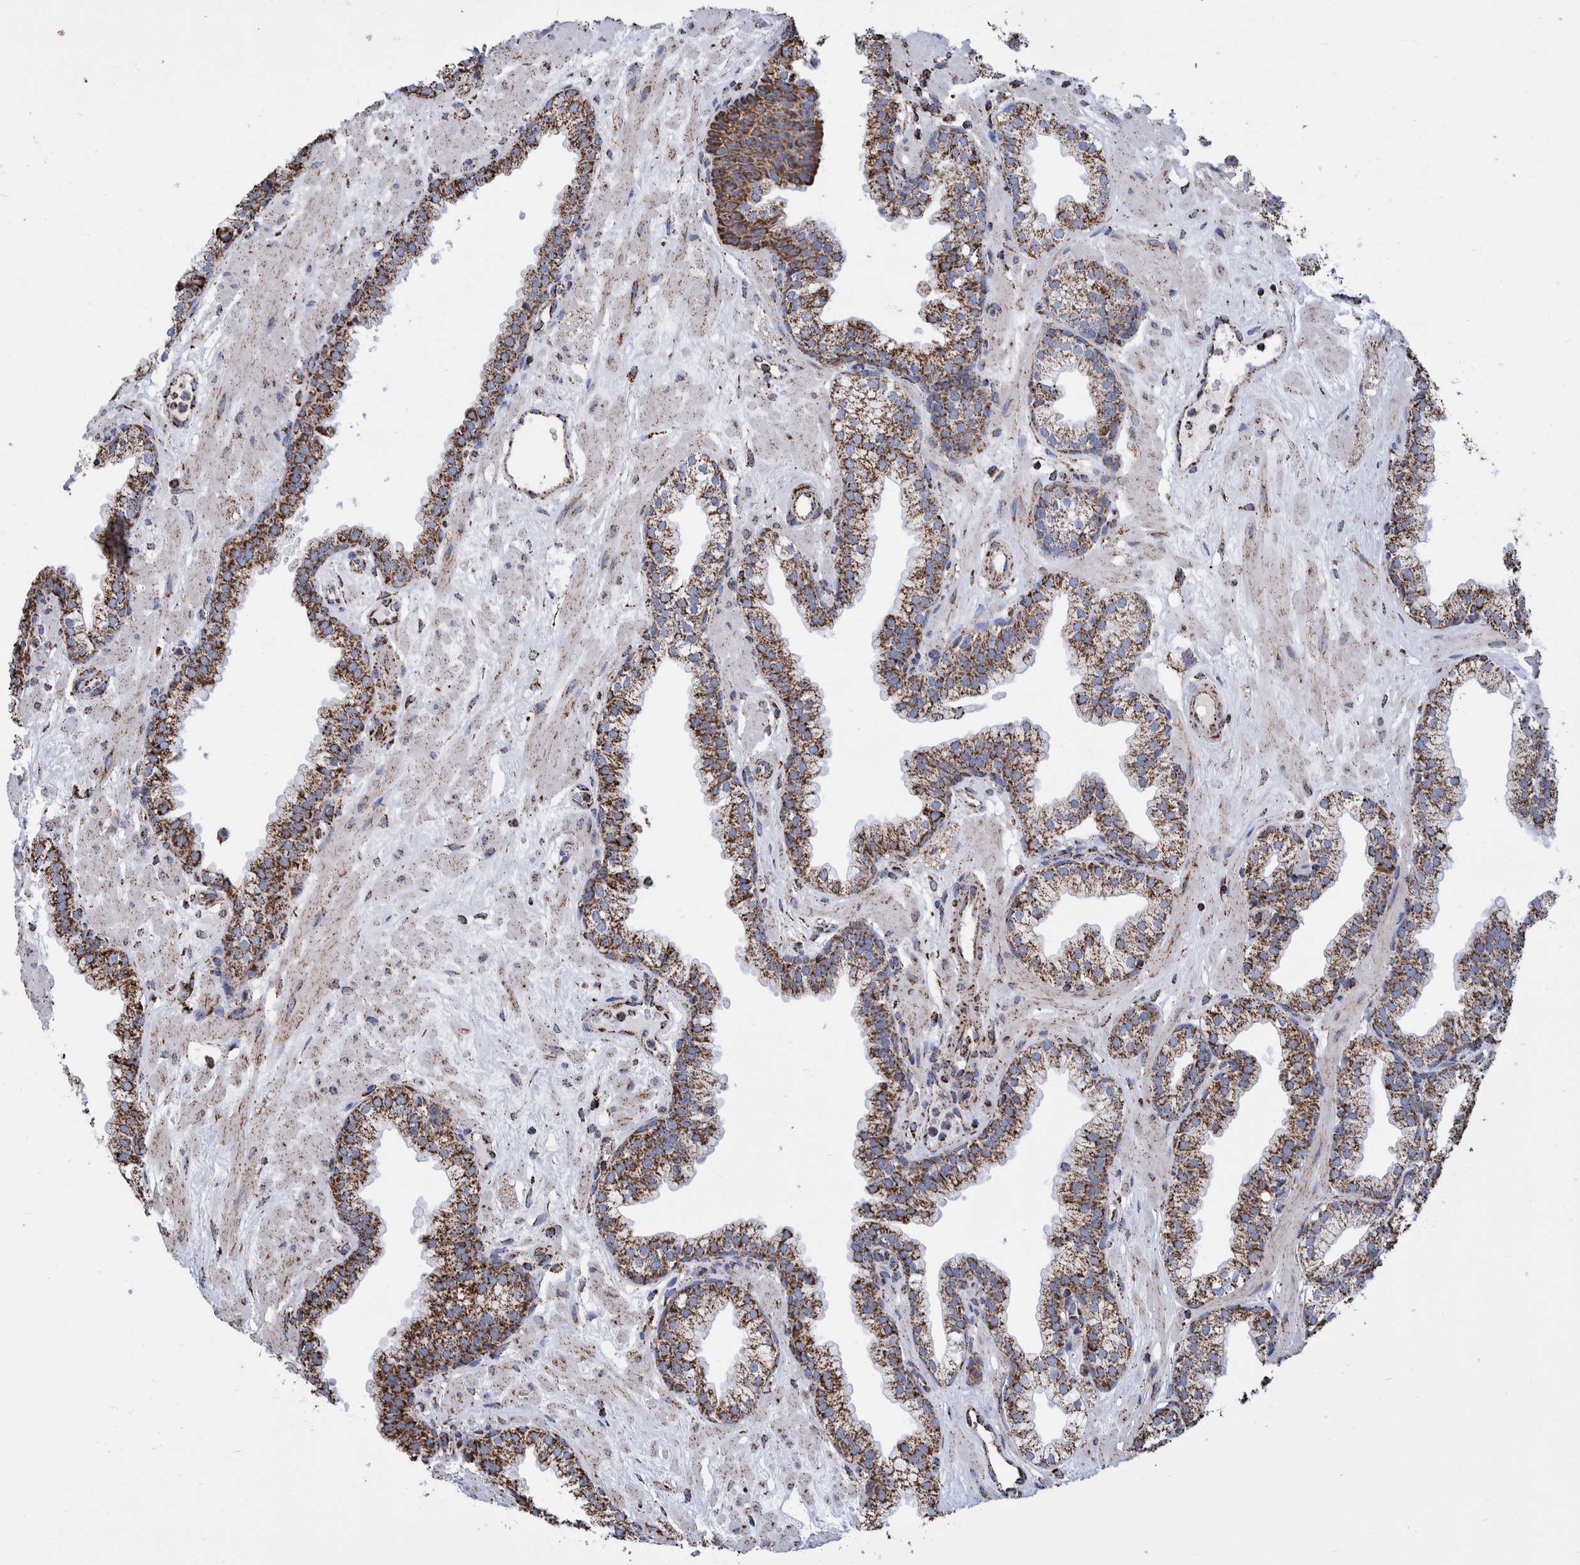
{"staining": {"intensity": "strong", "quantity": ">75%", "location": "cytoplasmic/membranous"}, "tissue": "prostate", "cell_type": "Glandular cells", "image_type": "normal", "snomed": [{"axis": "morphology", "description": "Normal tissue, NOS"}, {"axis": "morphology", "description": "Urothelial carcinoma, Low grade"}, {"axis": "topography", "description": "Urinary bladder"}, {"axis": "topography", "description": "Prostate"}], "caption": "A micrograph of prostate stained for a protein reveals strong cytoplasmic/membranous brown staining in glandular cells.", "gene": "VPS26C", "patient": {"sex": "male", "age": 60}}